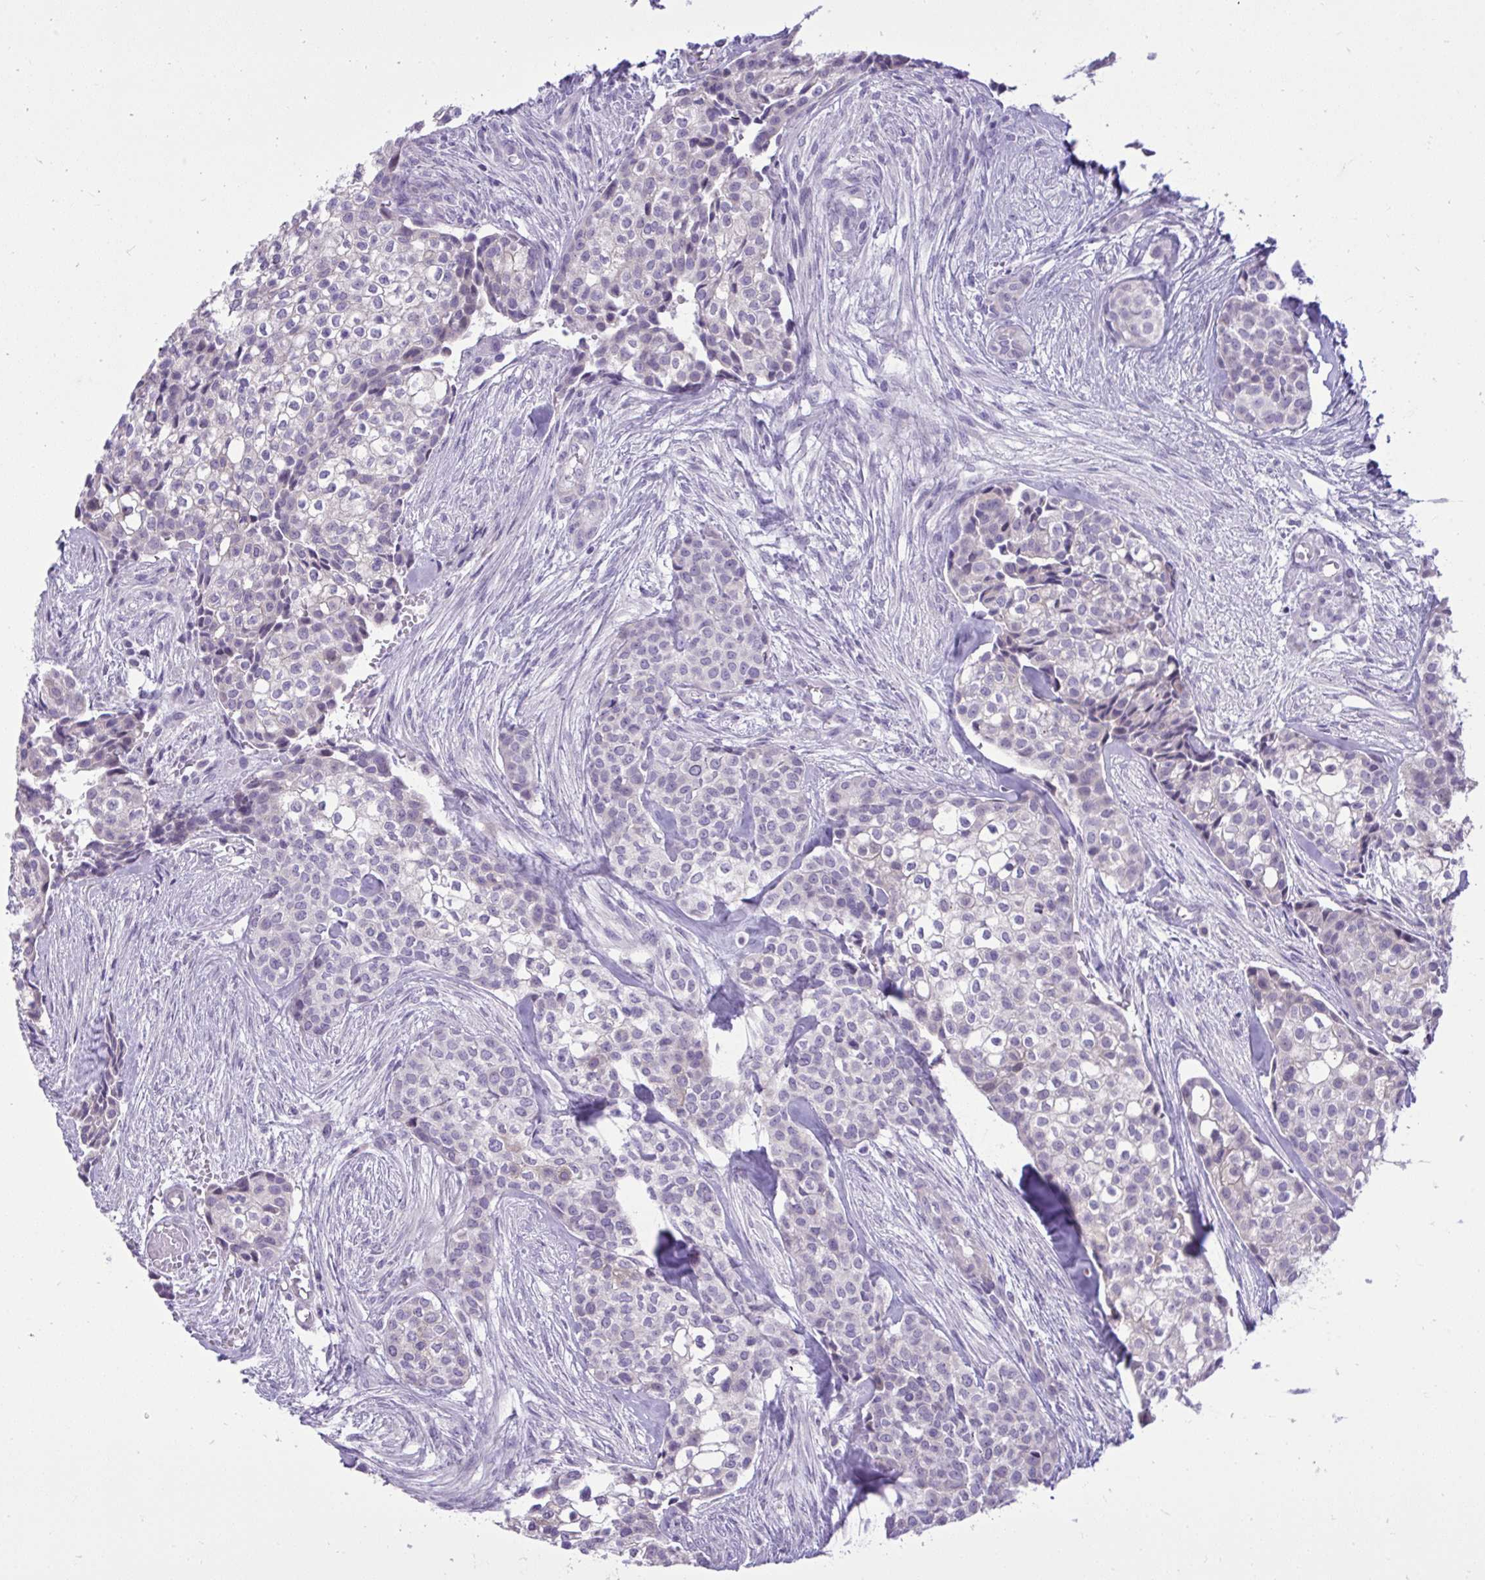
{"staining": {"intensity": "negative", "quantity": "none", "location": "none"}, "tissue": "head and neck cancer", "cell_type": "Tumor cells", "image_type": "cancer", "snomed": [{"axis": "morphology", "description": "Adenocarcinoma, NOS"}, {"axis": "topography", "description": "Head-Neck"}], "caption": "There is no significant staining in tumor cells of head and neck adenocarcinoma.", "gene": "SPAG1", "patient": {"sex": "male", "age": 81}}